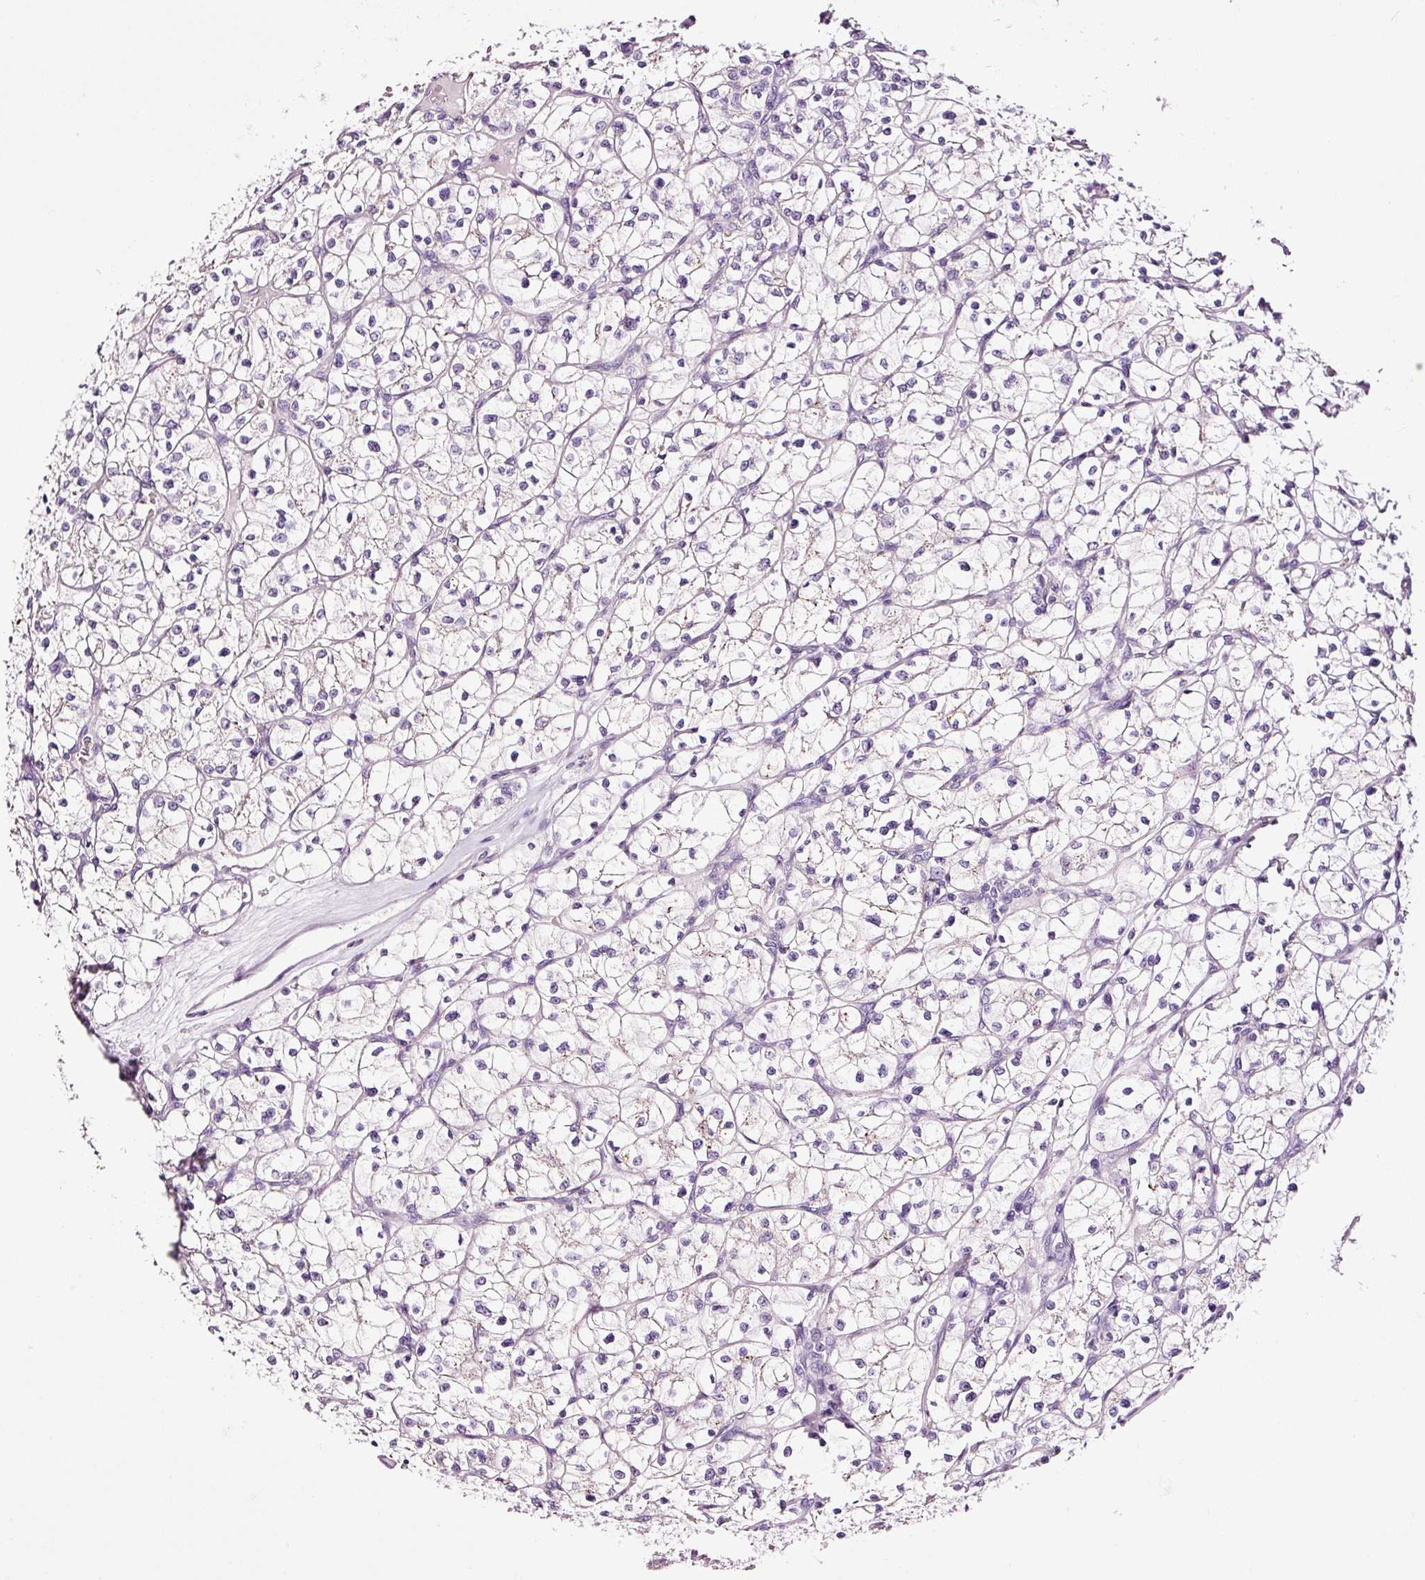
{"staining": {"intensity": "negative", "quantity": "none", "location": "none"}, "tissue": "renal cancer", "cell_type": "Tumor cells", "image_type": "cancer", "snomed": [{"axis": "morphology", "description": "Adenocarcinoma, NOS"}, {"axis": "topography", "description": "Kidney"}], "caption": "Protein analysis of renal cancer (adenocarcinoma) exhibits no significant positivity in tumor cells. (DAB immunohistochemistry (IHC) visualized using brightfield microscopy, high magnification).", "gene": "PAM", "patient": {"sex": "female", "age": 64}}